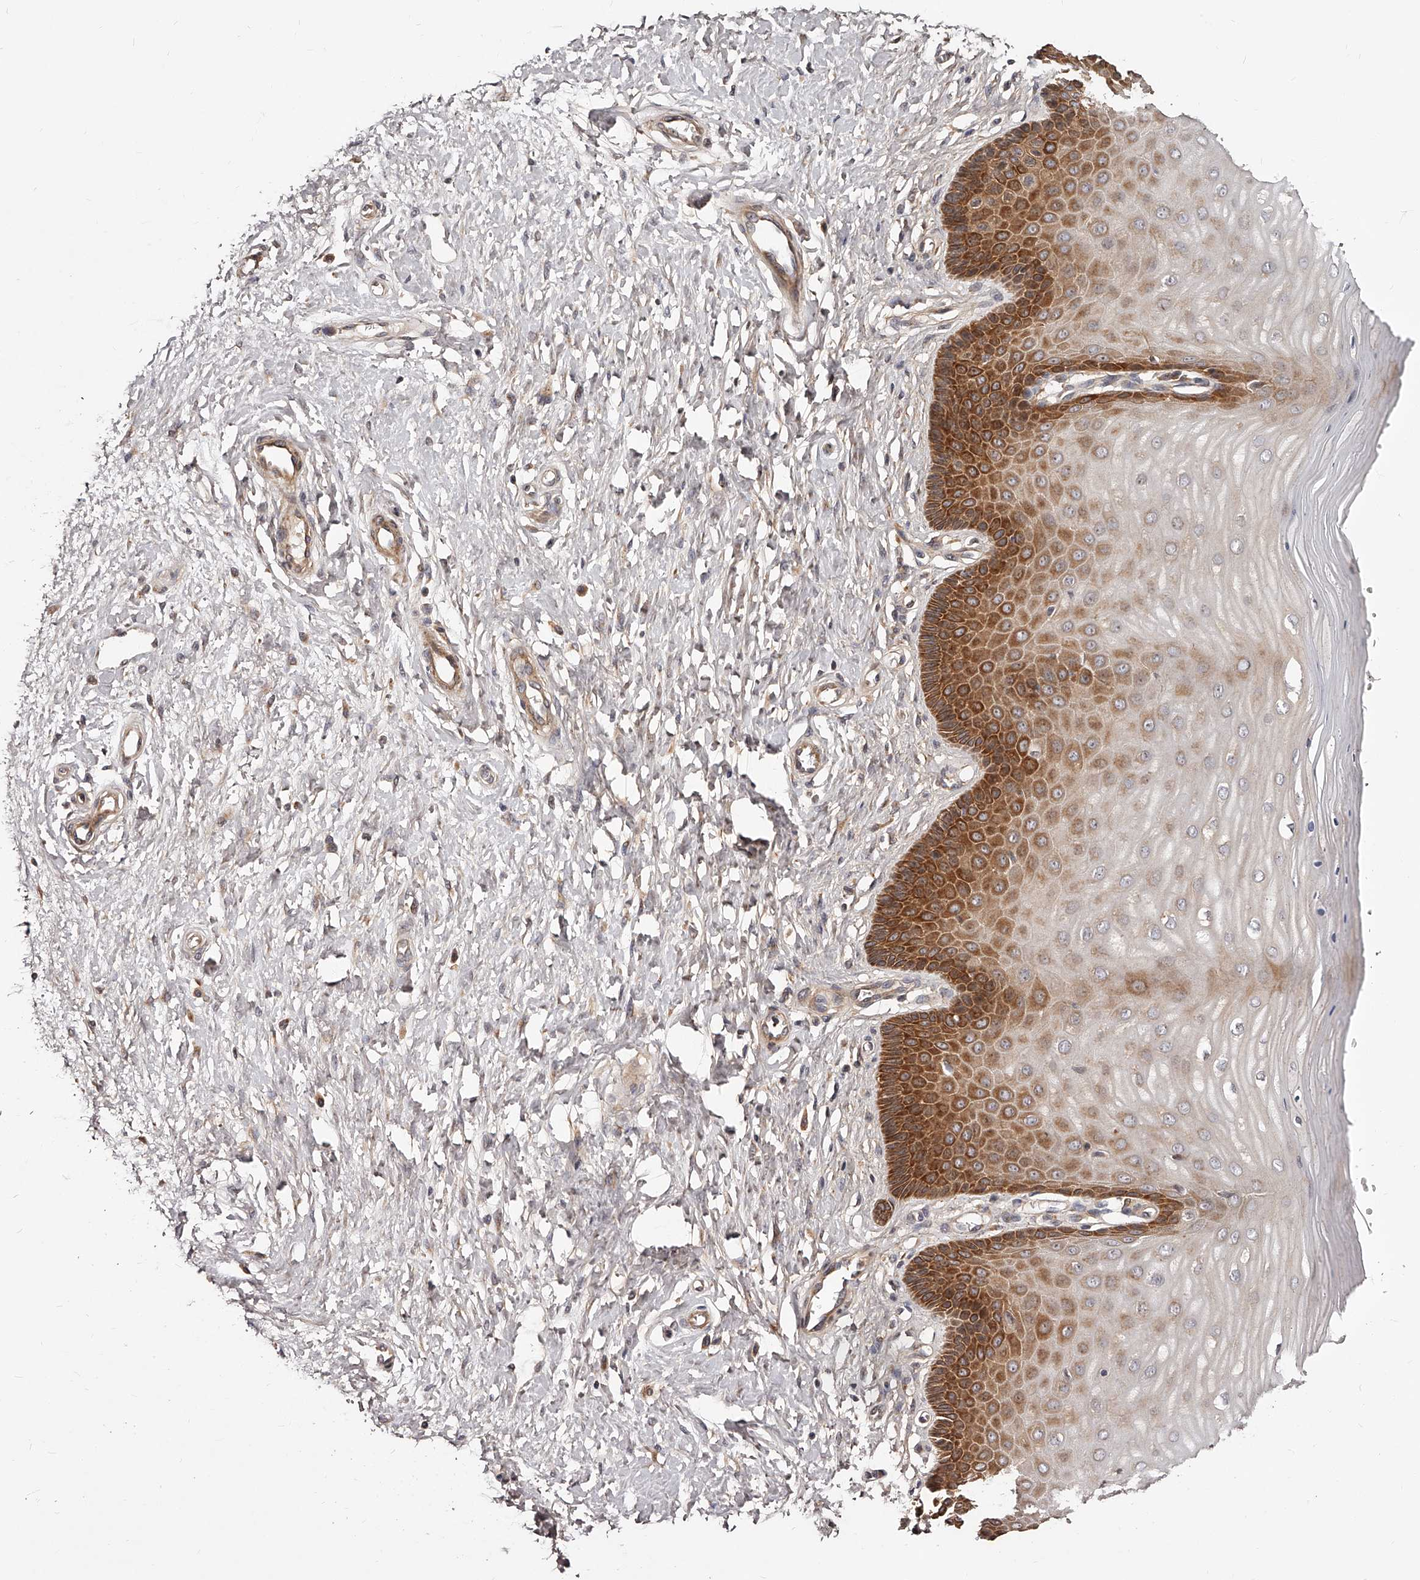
{"staining": {"intensity": "moderate", "quantity": ">75%", "location": "cytoplasmic/membranous"}, "tissue": "cervix", "cell_type": "Glandular cells", "image_type": "normal", "snomed": [{"axis": "morphology", "description": "Normal tissue, NOS"}, {"axis": "topography", "description": "Cervix"}], "caption": "Immunohistochemical staining of normal cervix displays moderate cytoplasmic/membranous protein positivity in approximately >75% of glandular cells. (DAB = brown stain, brightfield microscopy at high magnification).", "gene": "ZNF502", "patient": {"sex": "female", "age": 55}}